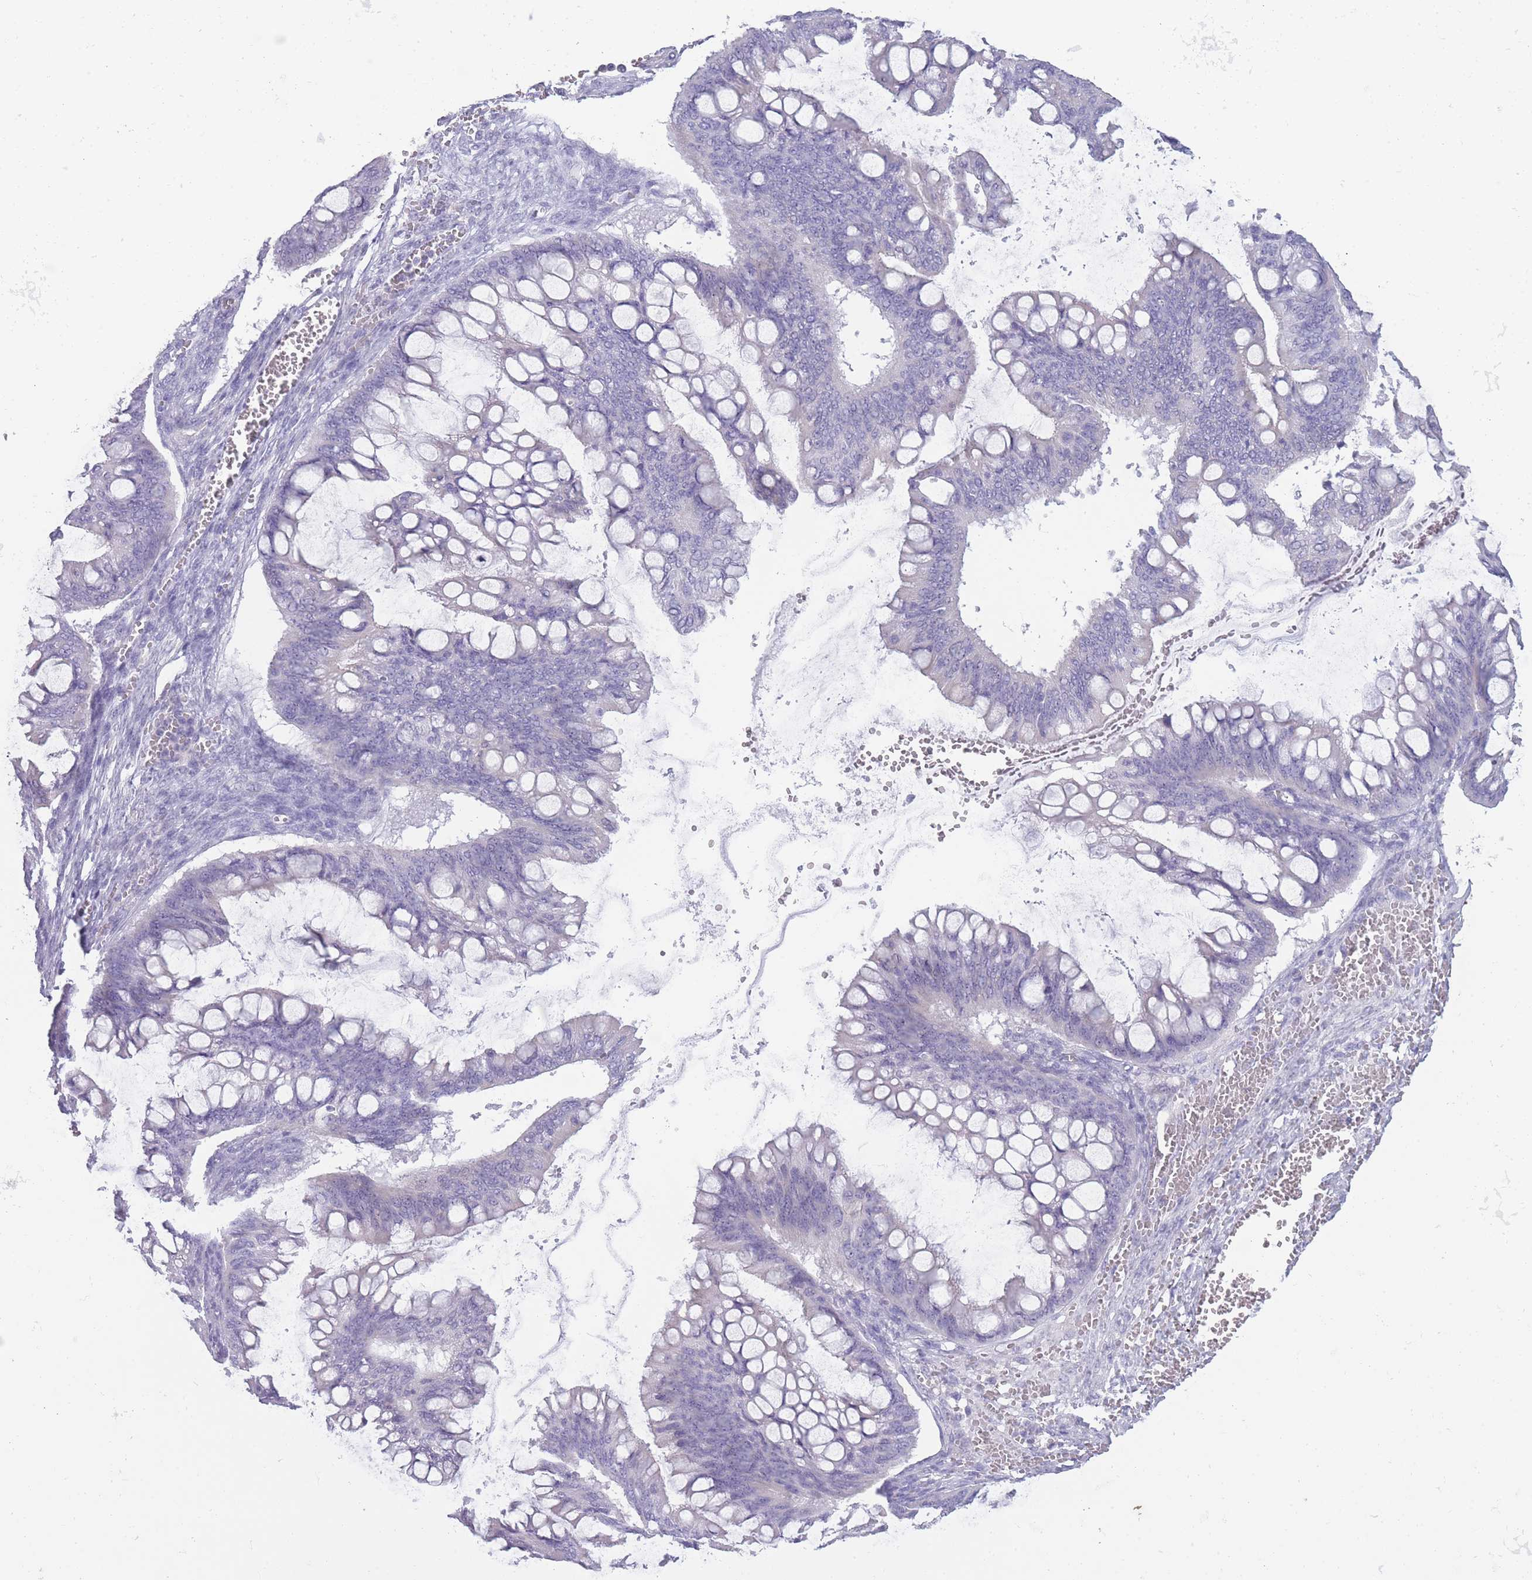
{"staining": {"intensity": "negative", "quantity": "none", "location": "none"}, "tissue": "ovarian cancer", "cell_type": "Tumor cells", "image_type": "cancer", "snomed": [{"axis": "morphology", "description": "Cystadenocarcinoma, mucinous, NOS"}, {"axis": "topography", "description": "Ovary"}], "caption": "Ovarian cancer was stained to show a protein in brown. There is no significant positivity in tumor cells.", "gene": "DCANP1", "patient": {"sex": "female", "age": 73}}